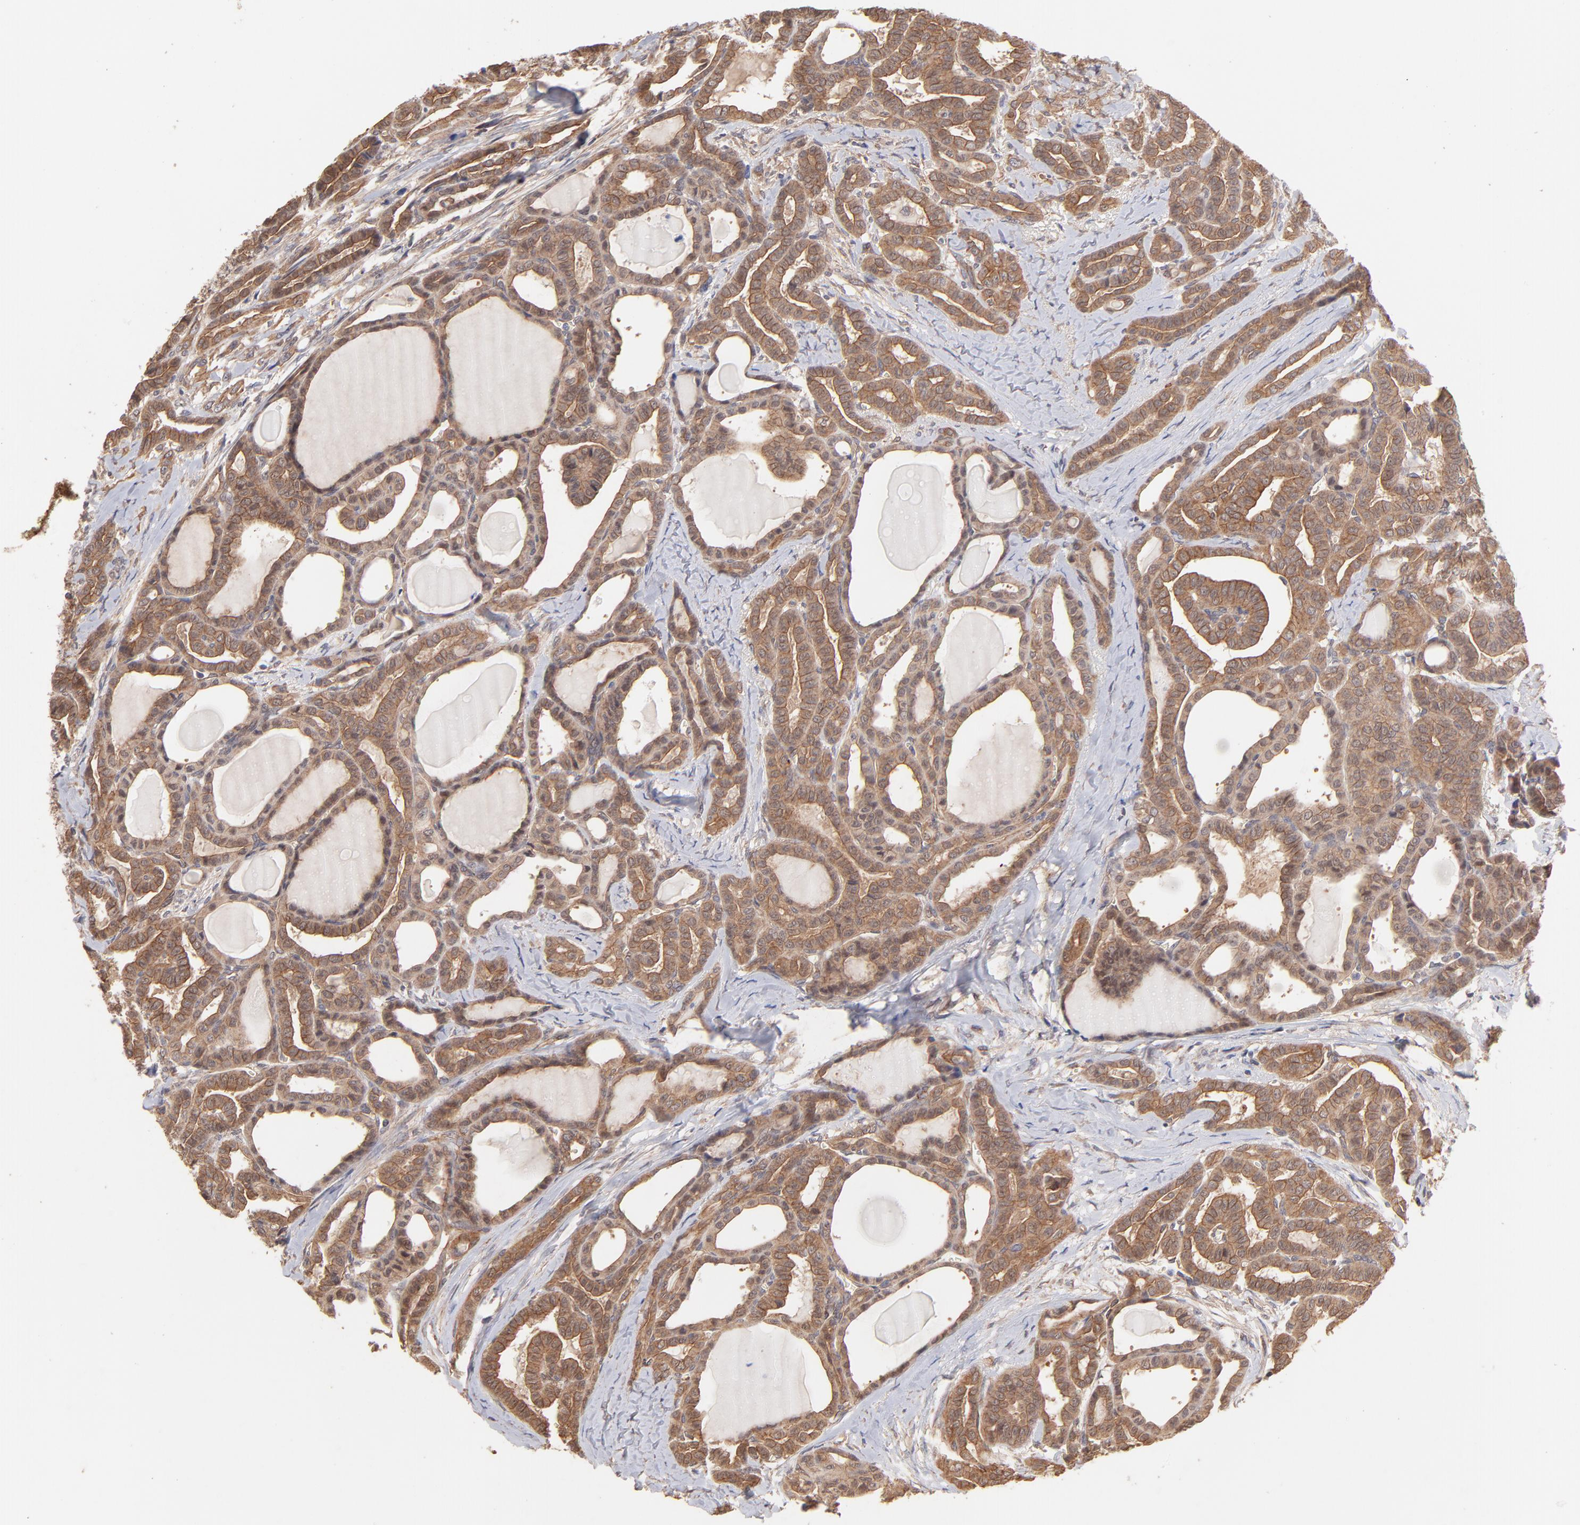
{"staining": {"intensity": "moderate", "quantity": ">75%", "location": "cytoplasmic/membranous"}, "tissue": "thyroid cancer", "cell_type": "Tumor cells", "image_type": "cancer", "snomed": [{"axis": "morphology", "description": "Carcinoma, NOS"}, {"axis": "topography", "description": "Thyroid gland"}], "caption": "Brown immunohistochemical staining in thyroid cancer (carcinoma) displays moderate cytoplasmic/membranous staining in approximately >75% of tumor cells.", "gene": "STAP2", "patient": {"sex": "female", "age": 91}}